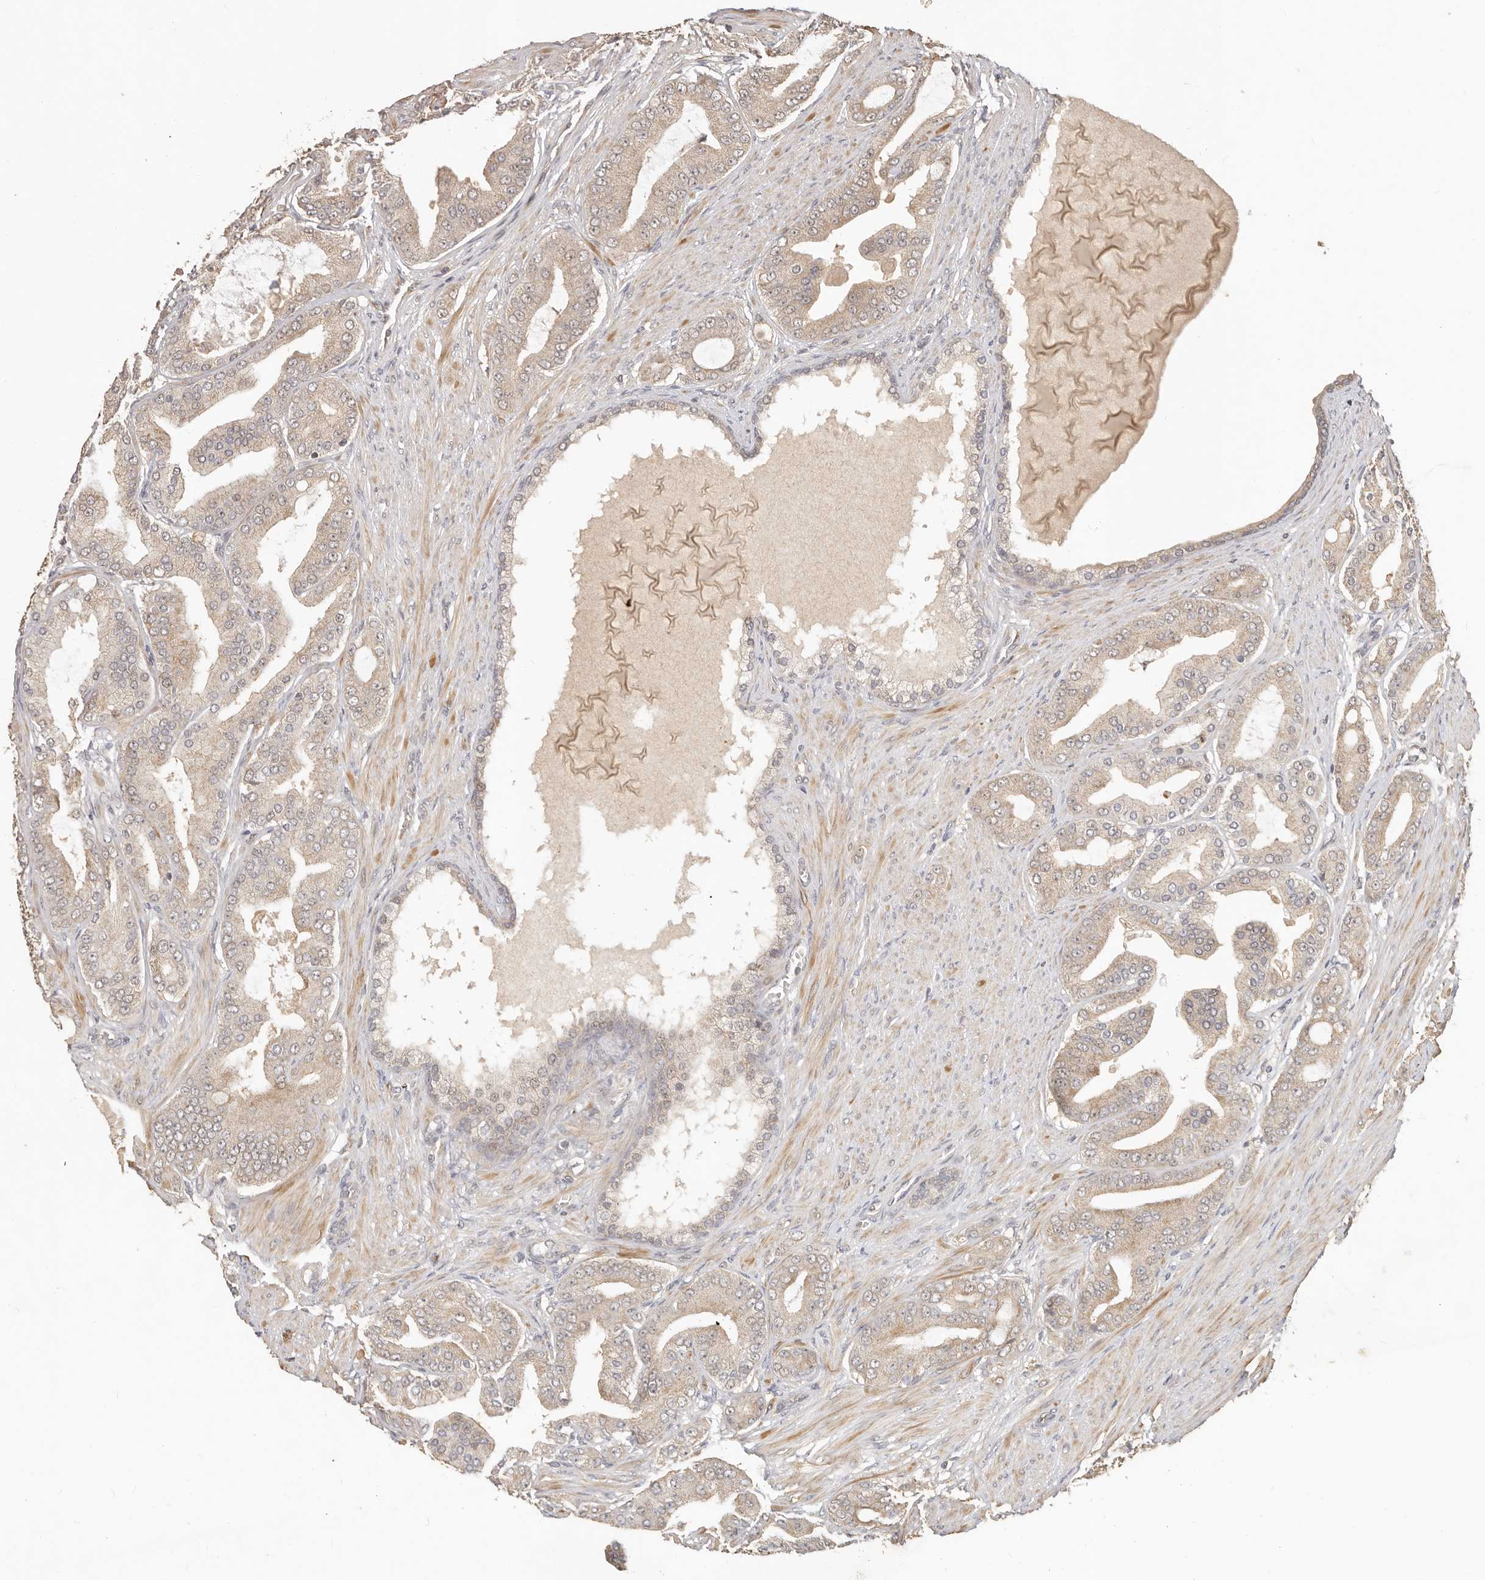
{"staining": {"intensity": "weak", "quantity": ">75%", "location": "cytoplasmic/membranous"}, "tissue": "prostate cancer", "cell_type": "Tumor cells", "image_type": "cancer", "snomed": [{"axis": "morphology", "description": "Adenocarcinoma, High grade"}, {"axis": "topography", "description": "Prostate"}], "caption": "Immunohistochemical staining of human adenocarcinoma (high-grade) (prostate) exhibits weak cytoplasmic/membranous protein expression in approximately >75% of tumor cells.", "gene": "MTFR2", "patient": {"sex": "male", "age": 60}}